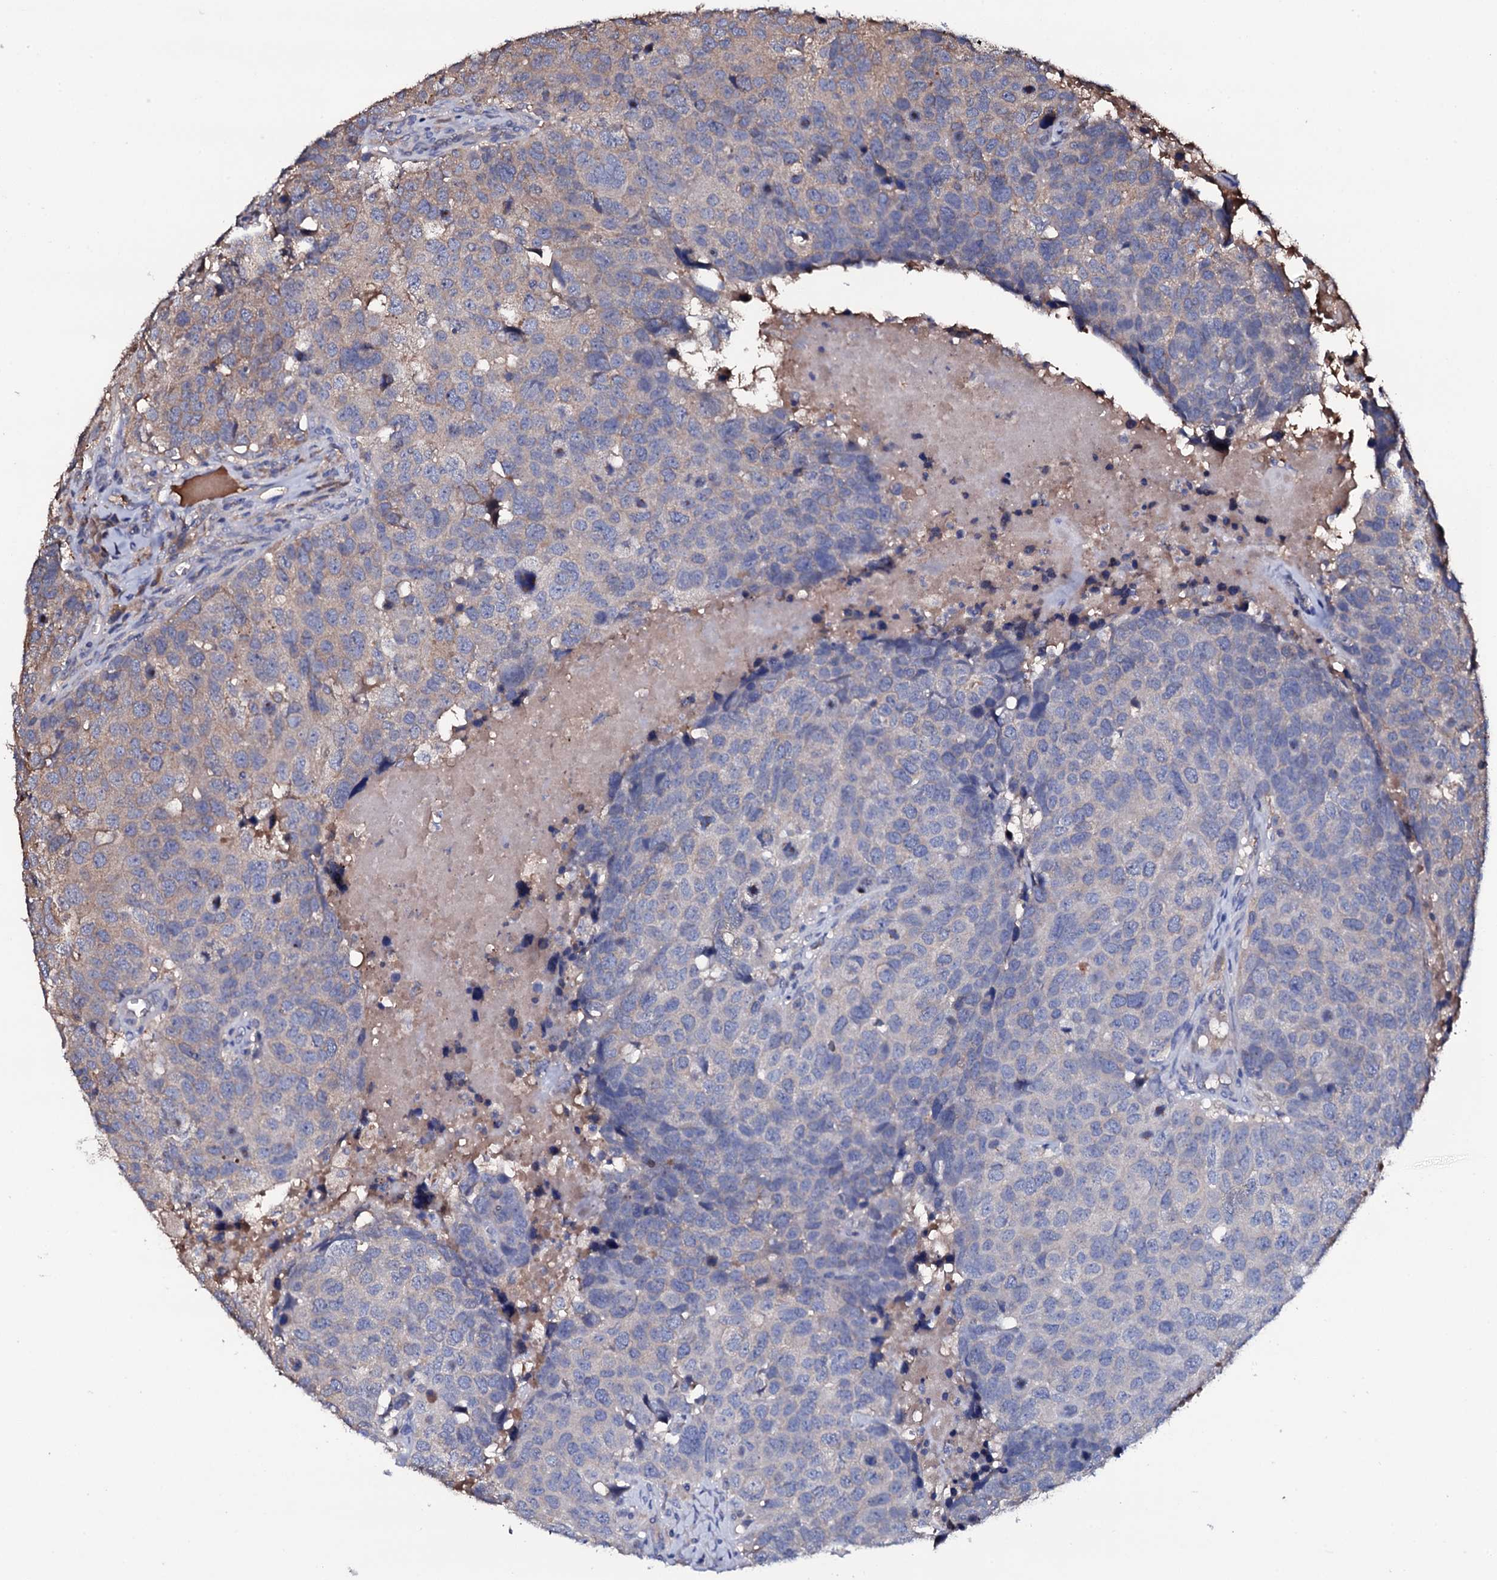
{"staining": {"intensity": "weak", "quantity": "25%-75%", "location": "cytoplasmic/membranous"}, "tissue": "head and neck cancer", "cell_type": "Tumor cells", "image_type": "cancer", "snomed": [{"axis": "morphology", "description": "Squamous cell carcinoma, NOS"}, {"axis": "topography", "description": "Head-Neck"}], "caption": "Immunohistochemical staining of human head and neck cancer (squamous cell carcinoma) exhibits low levels of weak cytoplasmic/membranous protein staining in about 25%-75% of tumor cells.", "gene": "TCAF2", "patient": {"sex": "male", "age": 66}}